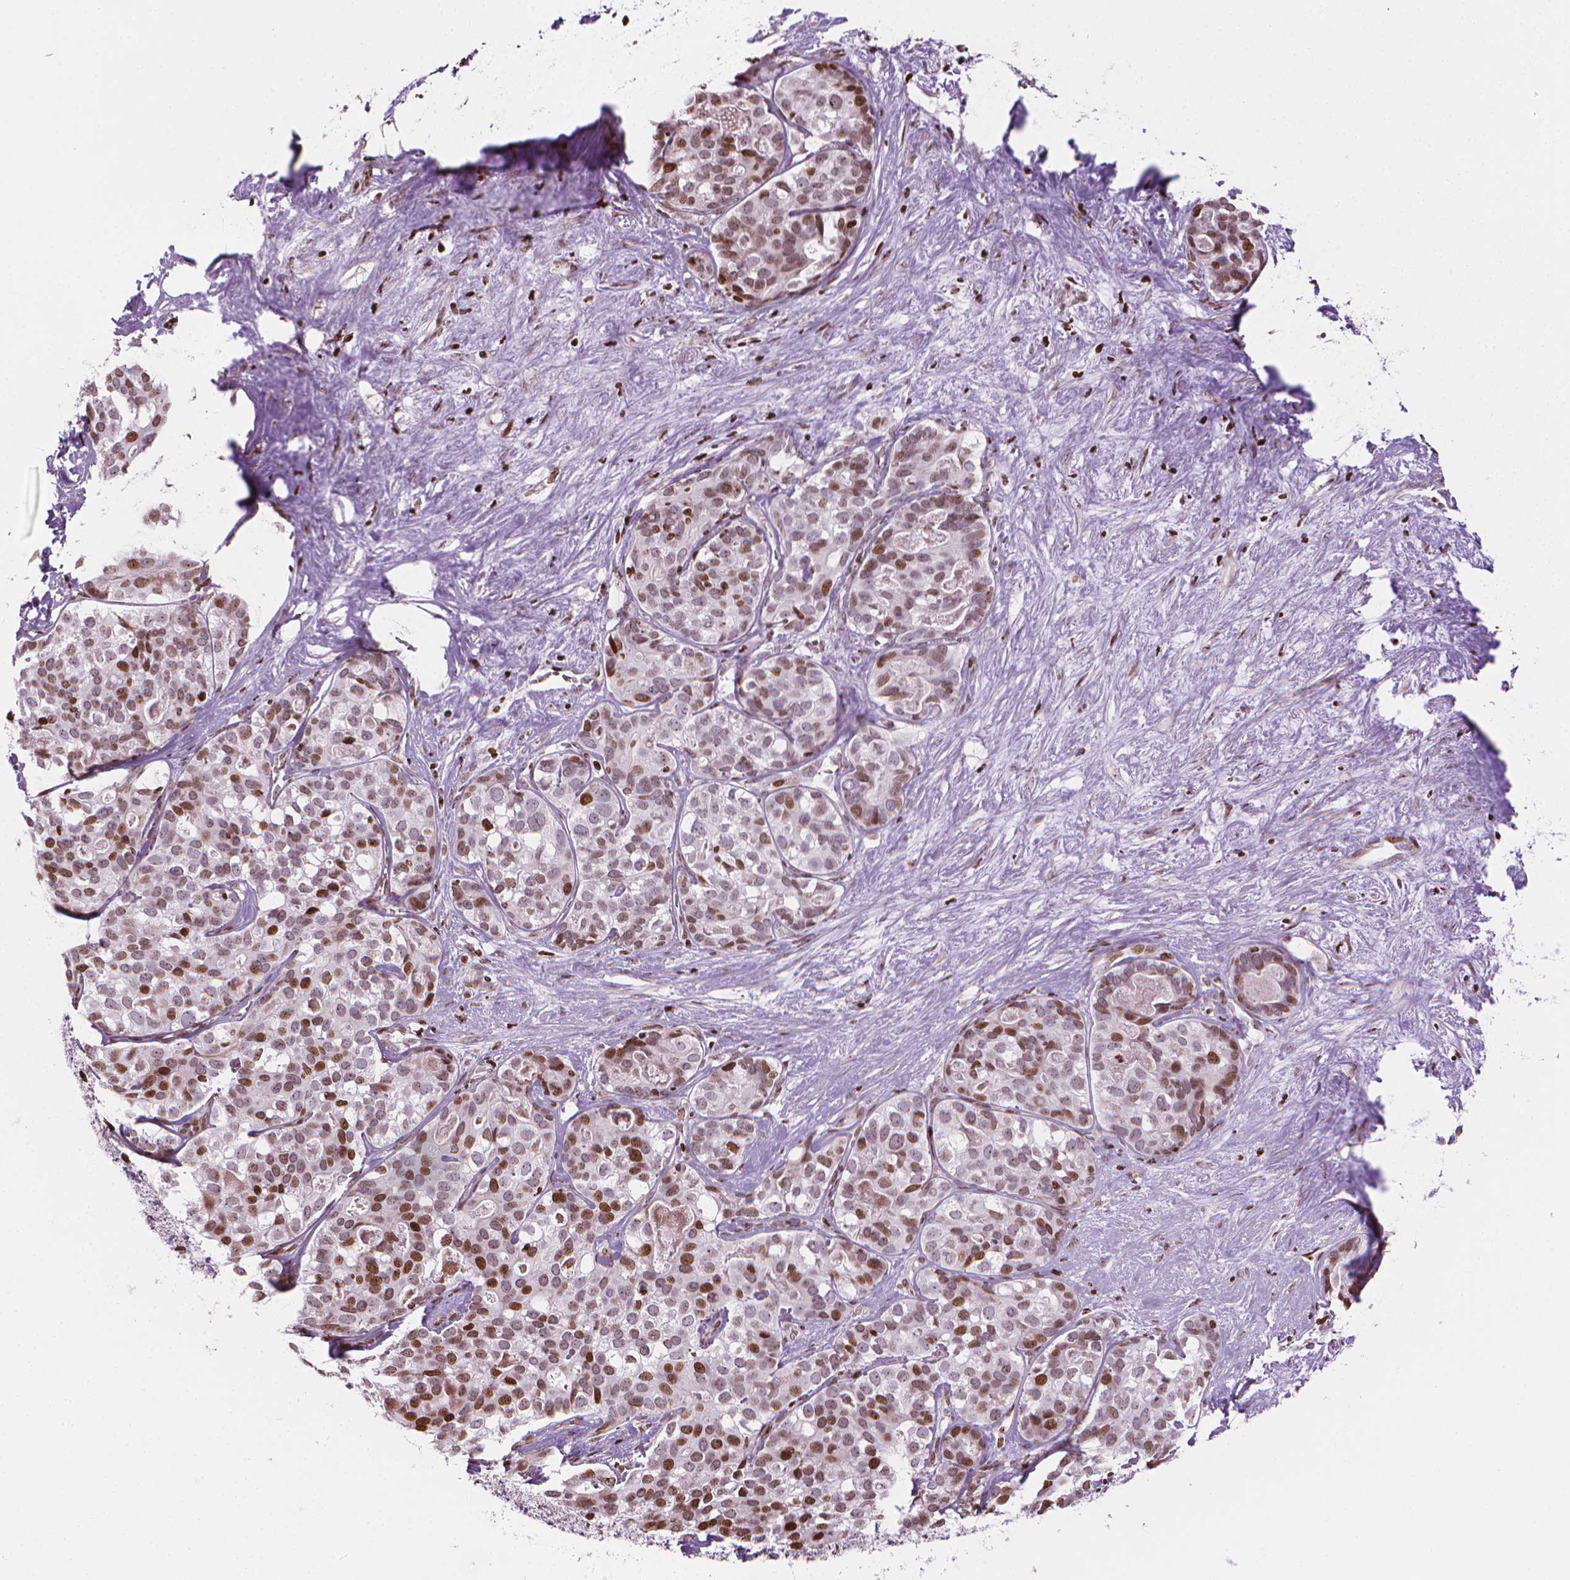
{"staining": {"intensity": "moderate", "quantity": ">75%", "location": "nuclear"}, "tissue": "liver cancer", "cell_type": "Tumor cells", "image_type": "cancer", "snomed": [{"axis": "morphology", "description": "Cholangiocarcinoma"}, {"axis": "topography", "description": "Liver"}], "caption": "Moderate nuclear protein staining is present in approximately >75% of tumor cells in cholangiocarcinoma (liver).", "gene": "PIP4K2A", "patient": {"sex": "male", "age": 56}}